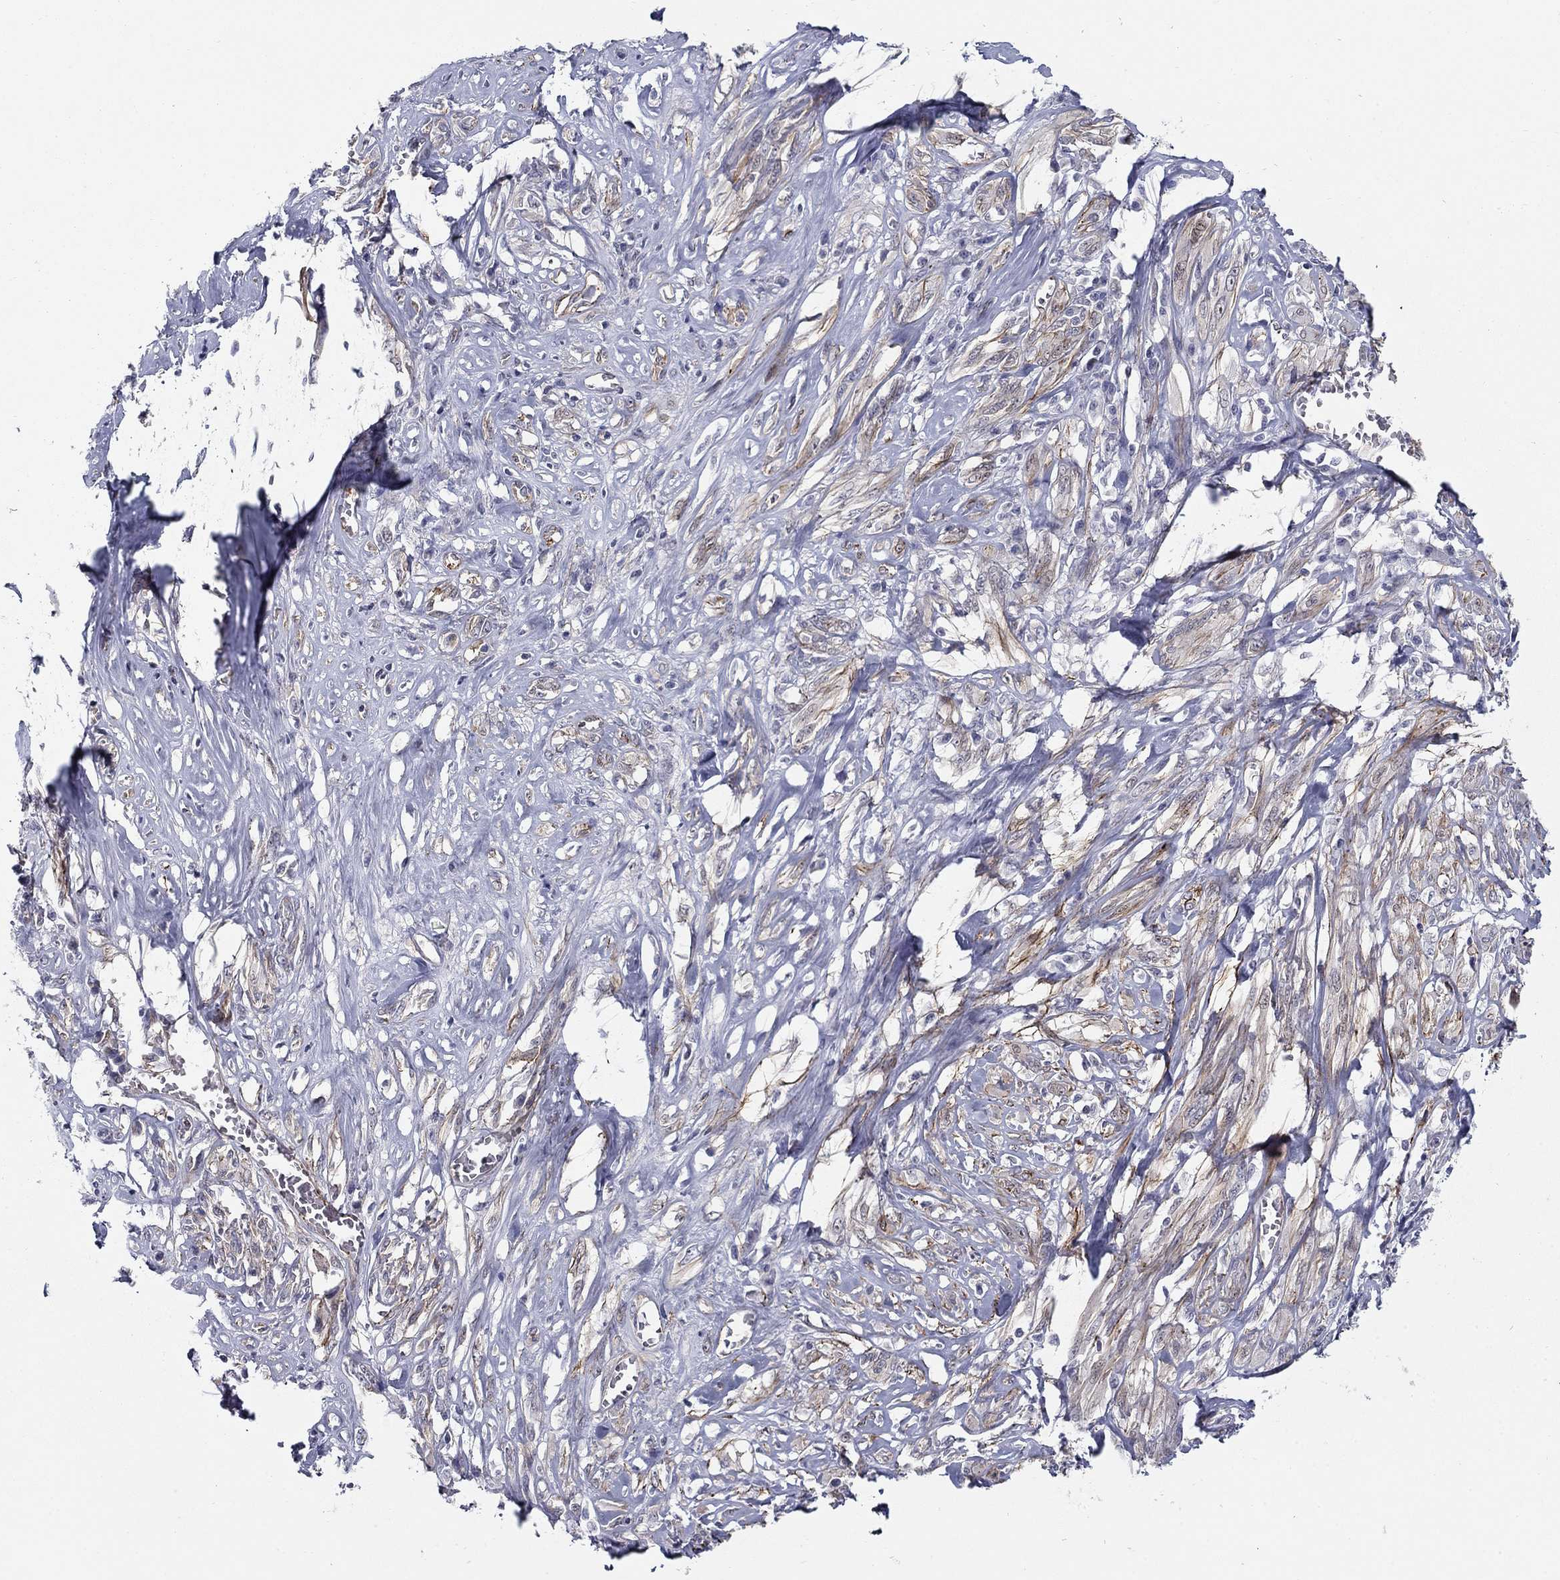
{"staining": {"intensity": "moderate", "quantity": "25%-75%", "location": "cytoplasmic/membranous"}, "tissue": "melanoma", "cell_type": "Tumor cells", "image_type": "cancer", "snomed": [{"axis": "morphology", "description": "Malignant melanoma, NOS"}, {"axis": "topography", "description": "Skin"}], "caption": "High-power microscopy captured an immunohistochemistry photomicrograph of melanoma, revealing moderate cytoplasmic/membranous positivity in about 25%-75% of tumor cells.", "gene": "KRBA1", "patient": {"sex": "female", "age": 91}}